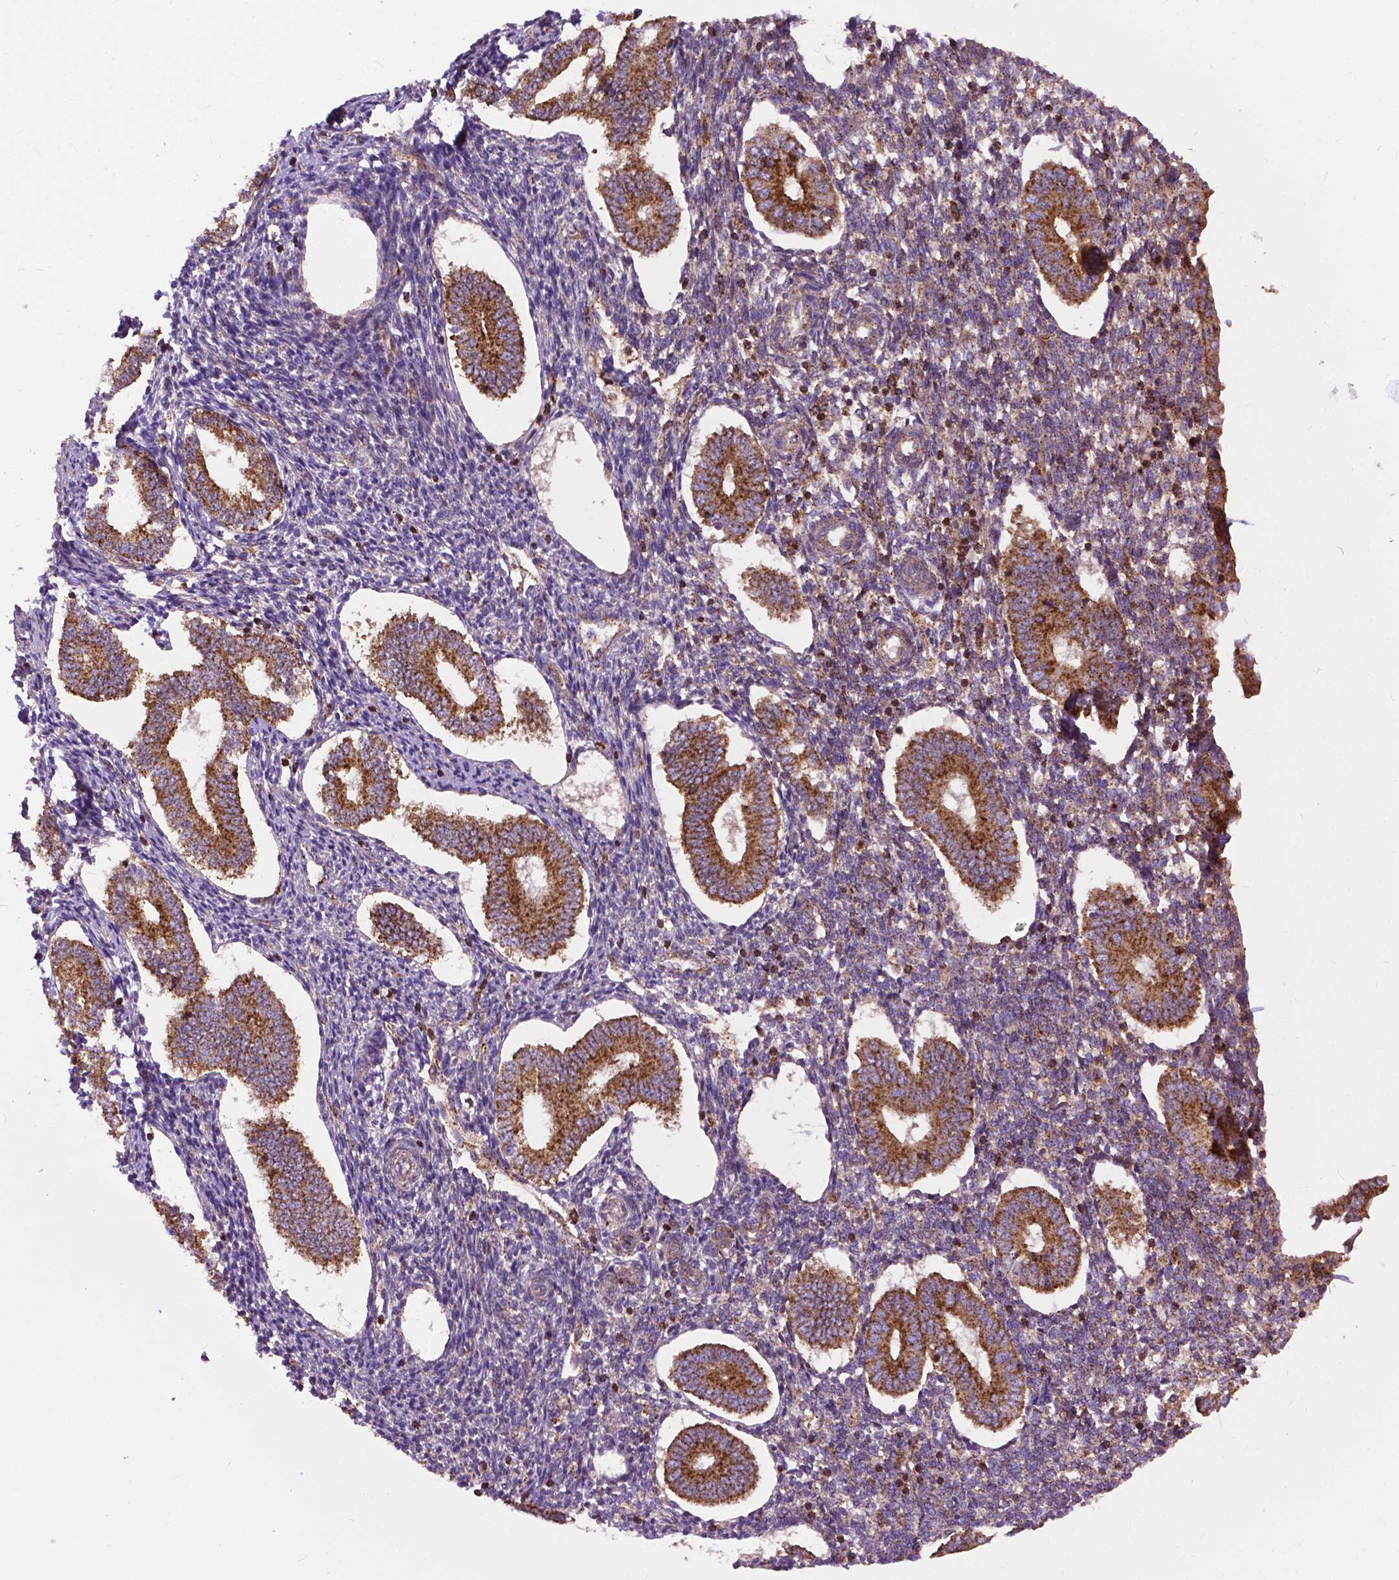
{"staining": {"intensity": "negative", "quantity": "none", "location": "none"}, "tissue": "endometrium", "cell_type": "Cells in endometrial stroma", "image_type": "normal", "snomed": [{"axis": "morphology", "description": "Normal tissue, NOS"}, {"axis": "topography", "description": "Endometrium"}], "caption": "Immunohistochemistry micrograph of benign human endometrium stained for a protein (brown), which displays no expression in cells in endometrial stroma. (DAB immunohistochemistry (IHC) with hematoxylin counter stain).", "gene": "CHMP4A", "patient": {"sex": "female", "age": 40}}